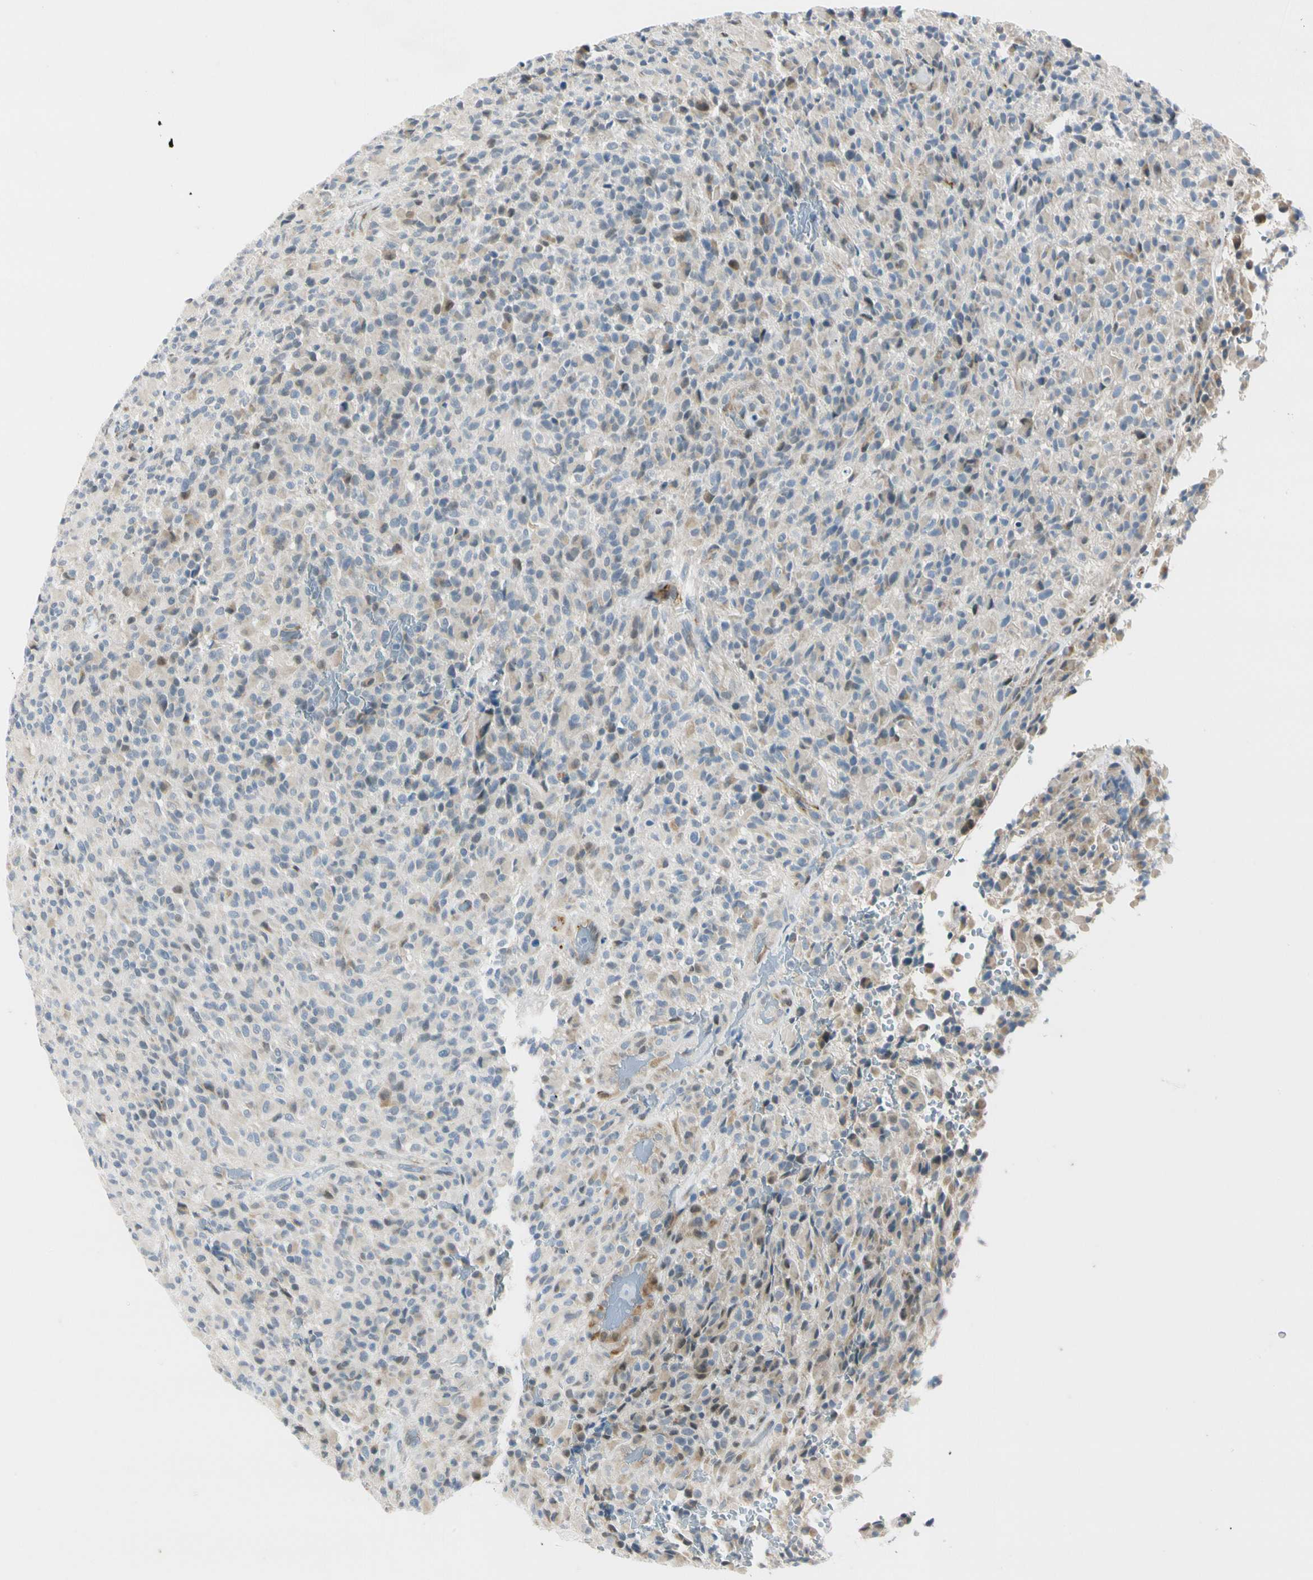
{"staining": {"intensity": "weak", "quantity": "25%-75%", "location": "cytoplasmic/membranous,nuclear"}, "tissue": "glioma", "cell_type": "Tumor cells", "image_type": "cancer", "snomed": [{"axis": "morphology", "description": "Glioma, malignant, High grade"}, {"axis": "topography", "description": "Brain"}], "caption": "Tumor cells display weak cytoplasmic/membranous and nuclear expression in approximately 25%-75% of cells in glioma.", "gene": "NPDC1", "patient": {"sex": "male", "age": 71}}